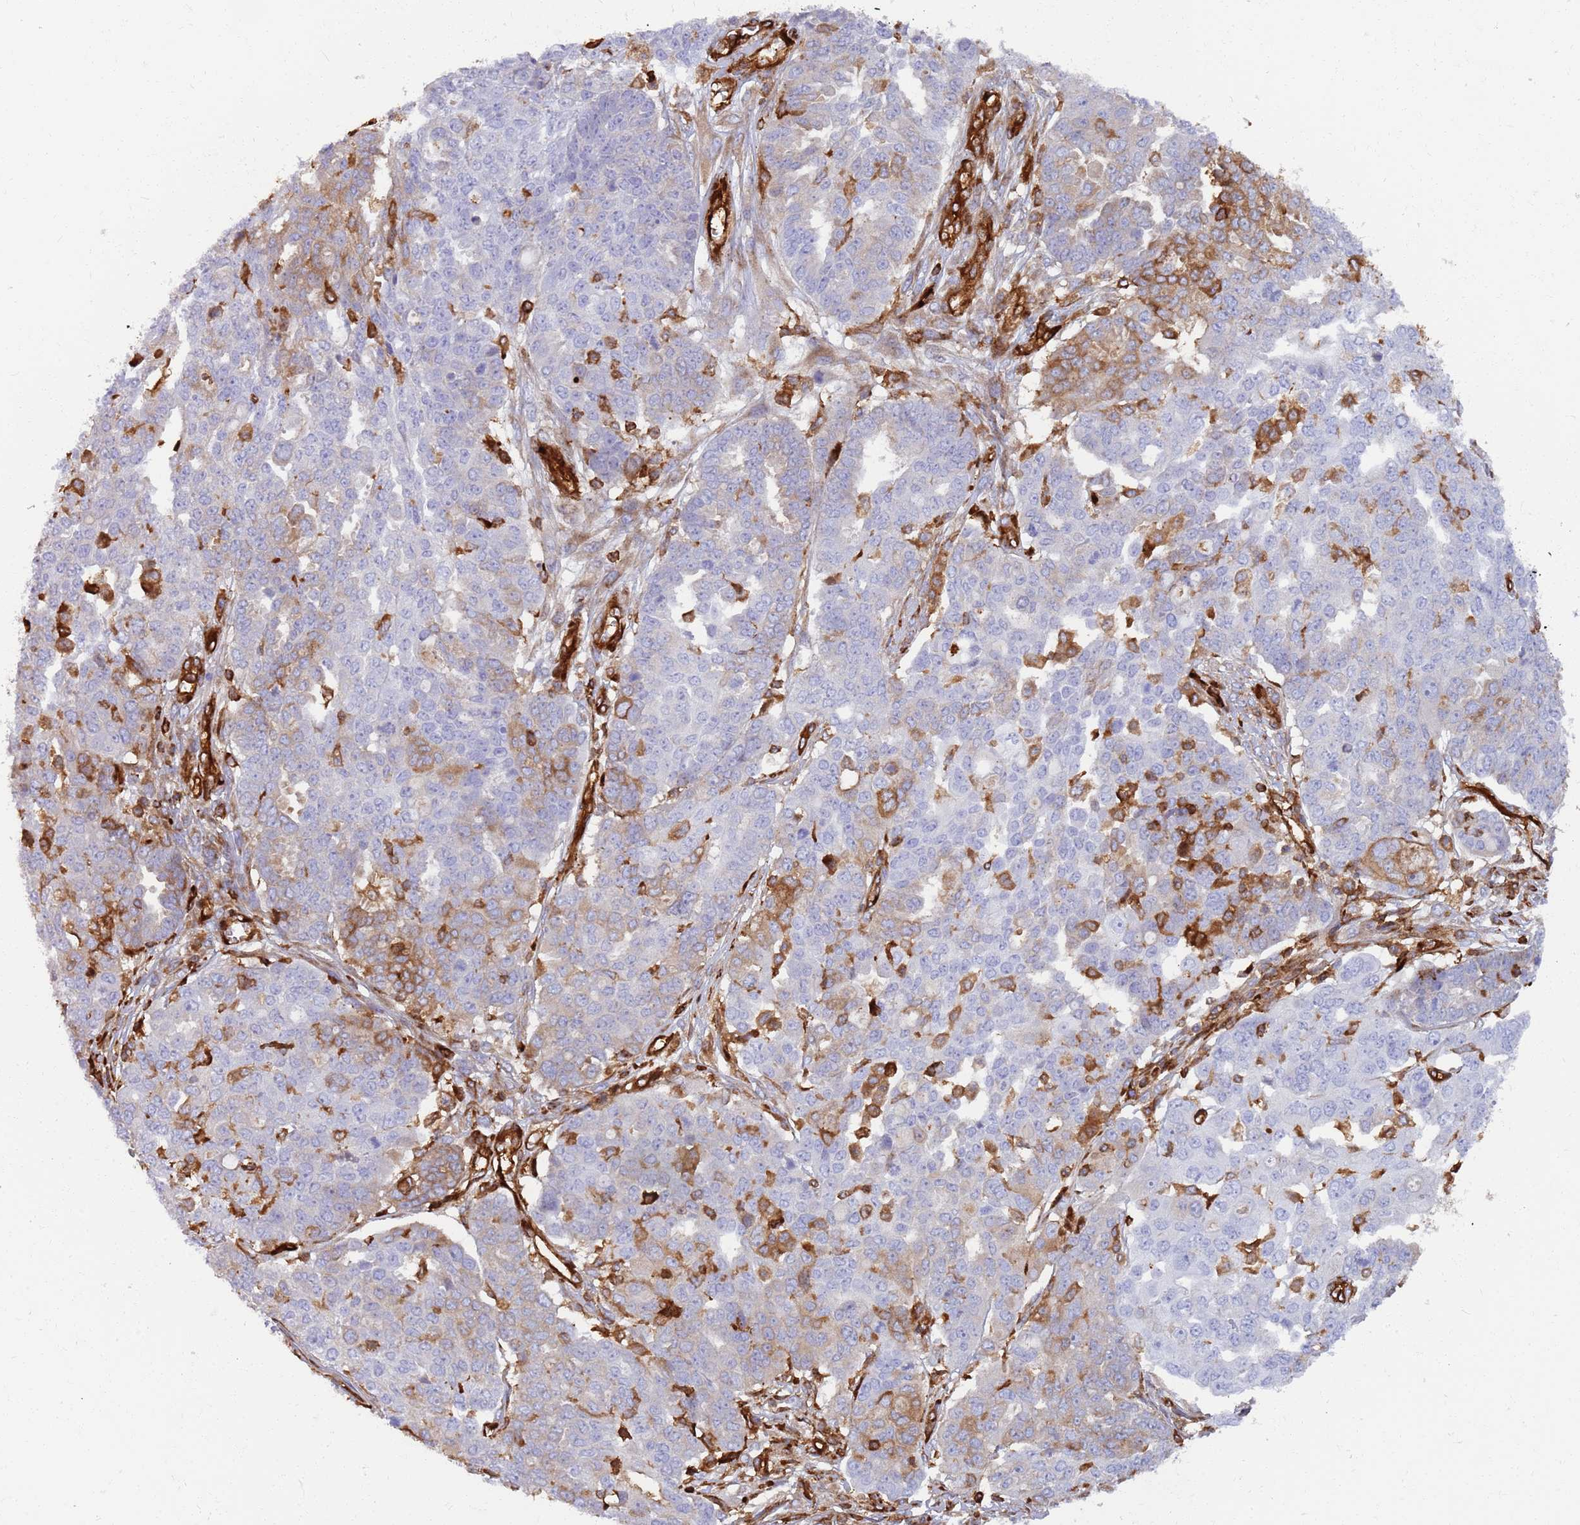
{"staining": {"intensity": "moderate", "quantity": "<25%", "location": "cytoplasmic/membranous"}, "tissue": "ovarian cancer", "cell_type": "Tumor cells", "image_type": "cancer", "snomed": [{"axis": "morphology", "description": "Cystadenocarcinoma, serous, NOS"}, {"axis": "topography", "description": "Soft tissue"}, {"axis": "topography", "description": "Ovary"}], "caption": "Protein expression analysis of human ovarian serous cystadenocarcinoma reveals moderate cytoplasmic/membranous expression in approximately <25% of tumor cells.", "gene": "KBTBD7", "patient": {"sex": "female", "age": 57}}